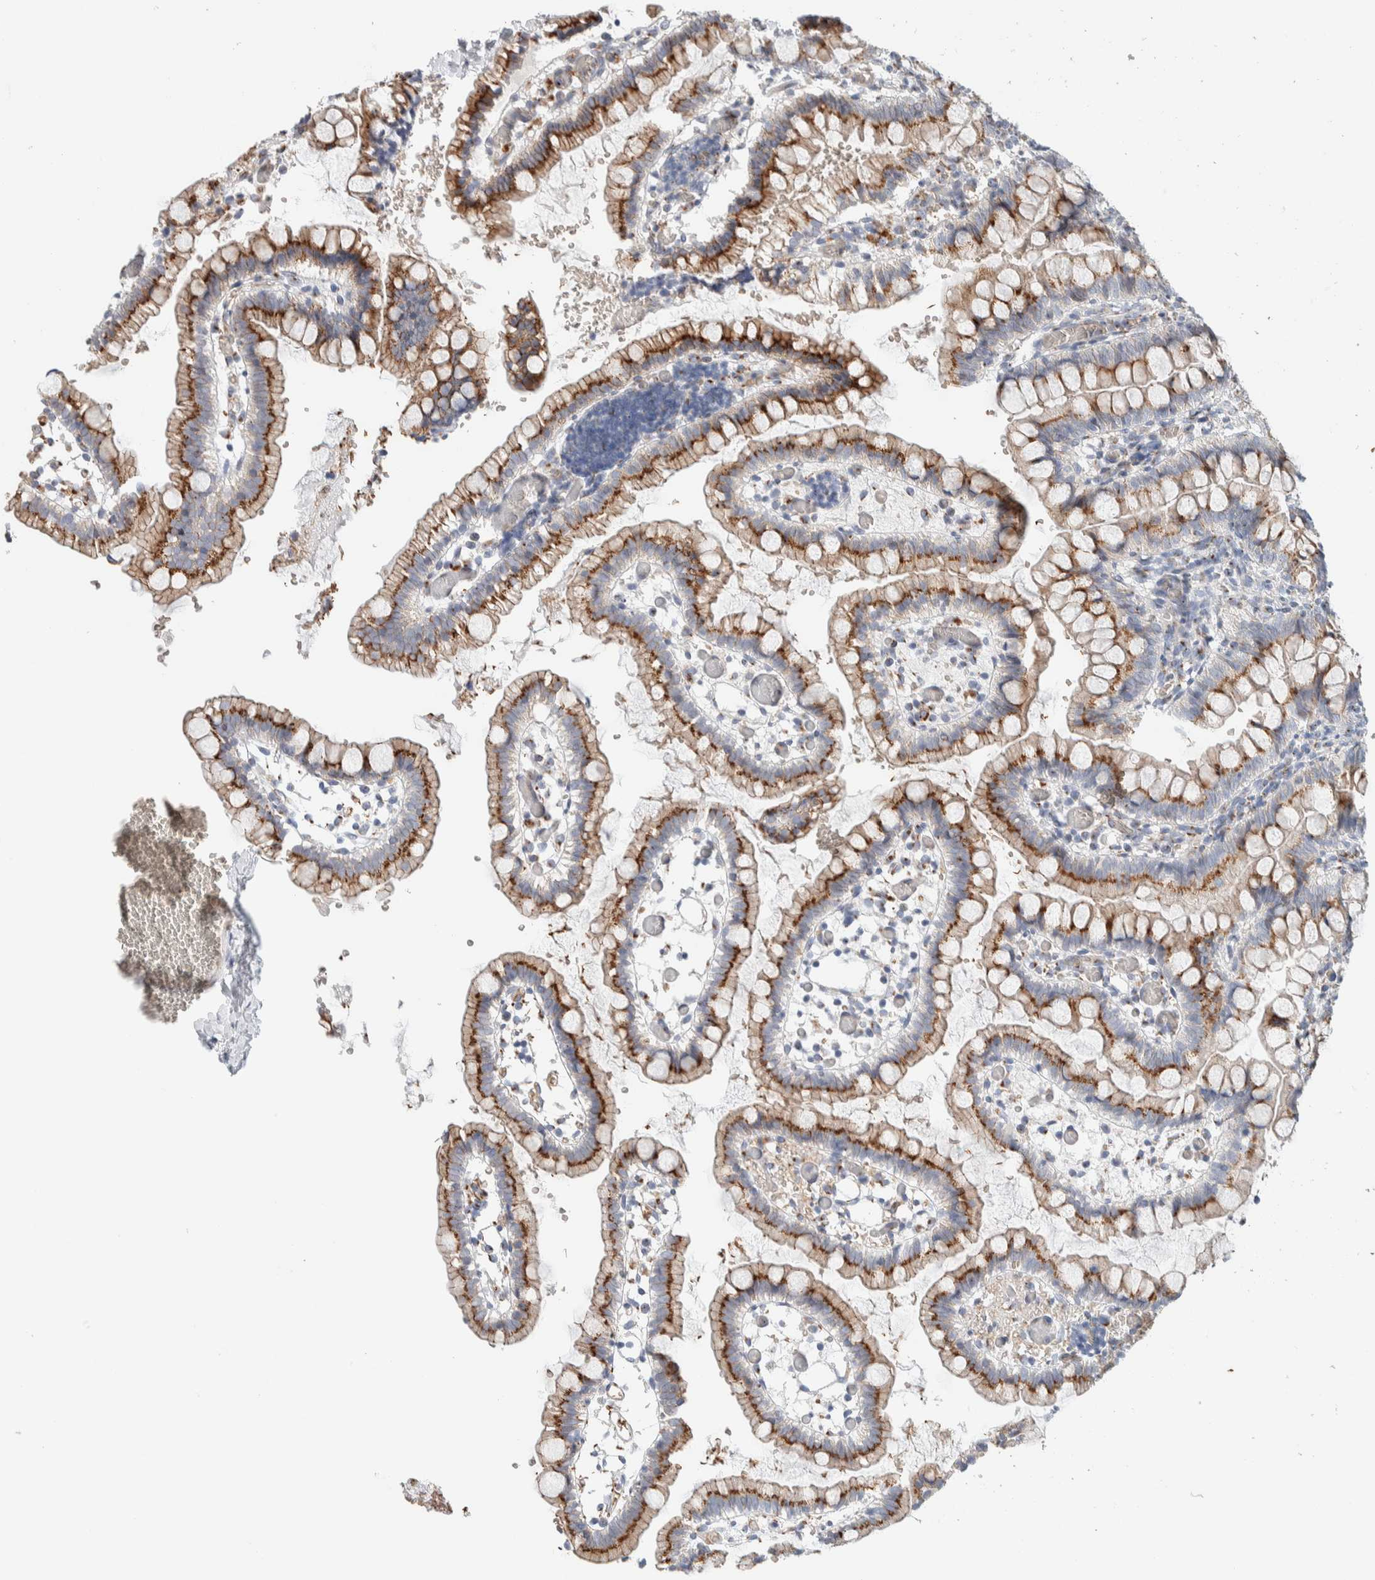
{"staining": {"intensity": "moderate", "quantity": ">75%", "location": "cytoplasmic/membranous"}, "tissue": "small intestine", "cell_type": "Glandular cells", "image_type": "normal", "snomed": [{"axis": "morphology", "description": "Normal tissue, NOS"}, {"axis": "morphology", "description": "Developmental malformation"}, {"axis": "topography", "description": "Small intestine"}], "caption": "Small intestine stained with IHC reveals moderate cytoplasmic/membranous positivity in about >75% of glandular cells.", "gene": "SLC38A10", "patient": {"sex": "male"}}